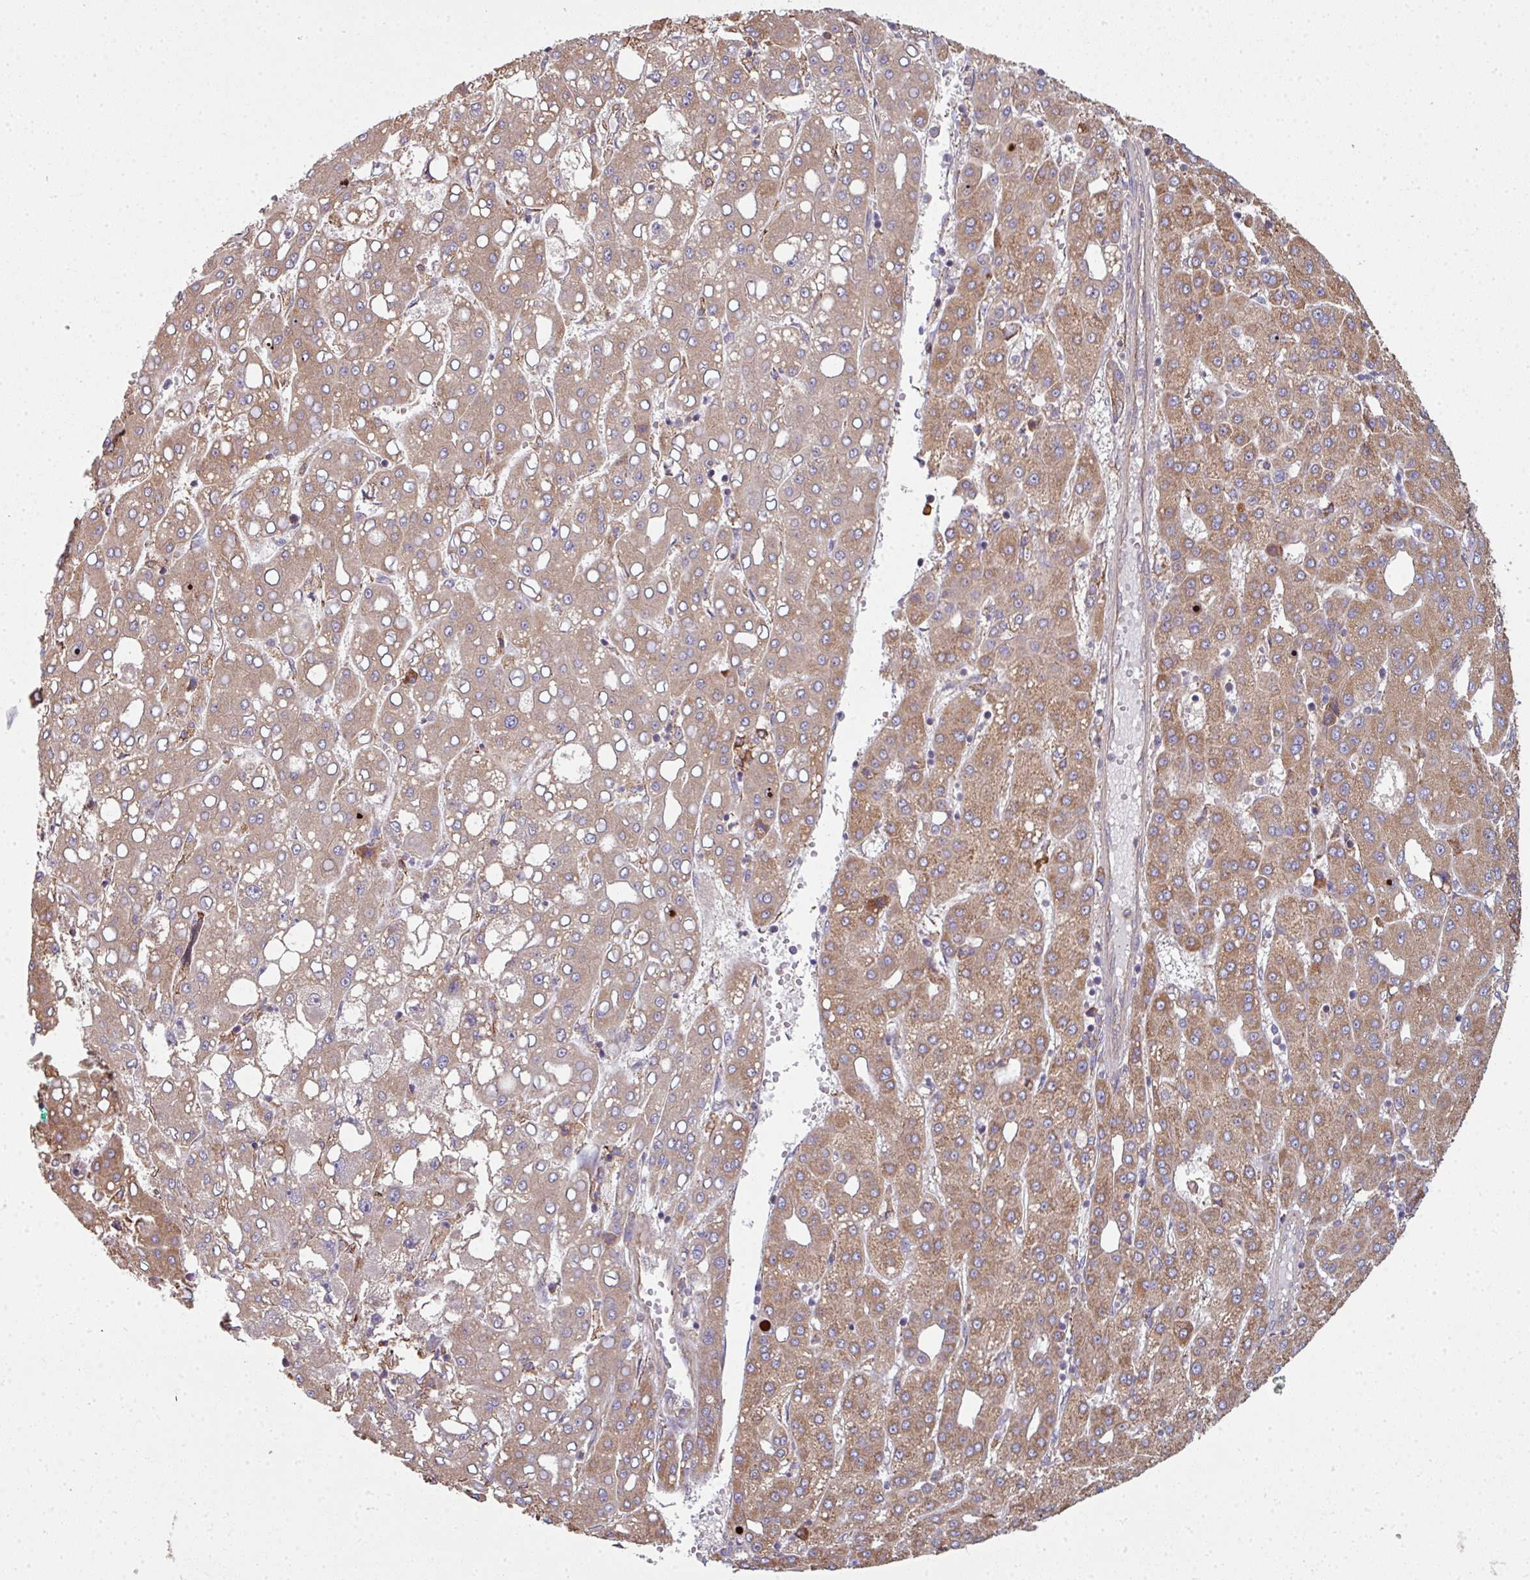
{"staining": {"intensity": "moderate", "quantity": ">75%", "location": "cytoplasmic/membranous"}, "tissue": "liver cancer", "cell_type": "Tumor cells", "image_type": "cancer", "snomed": [{"axis": "morphology", "description": "Carcinoma, Hepatocellular, NOS"}, {"axis": "topography", "description": "Liver"}], "caption": "Liver cancer (hepatocellular carcinoma) tissue reveals moderate cytoplasmic/membranous positivity in about >75% of tumor cells, visualized by immunohistochemistry. The staining was performed using DAB (3,3'-diaminobenzidine), with brown indicating positive protein expression. Nuclei are stained blue with hematoxylin.", "gene": "FAT4", "patient": {"sex": "male", "age": 65}}